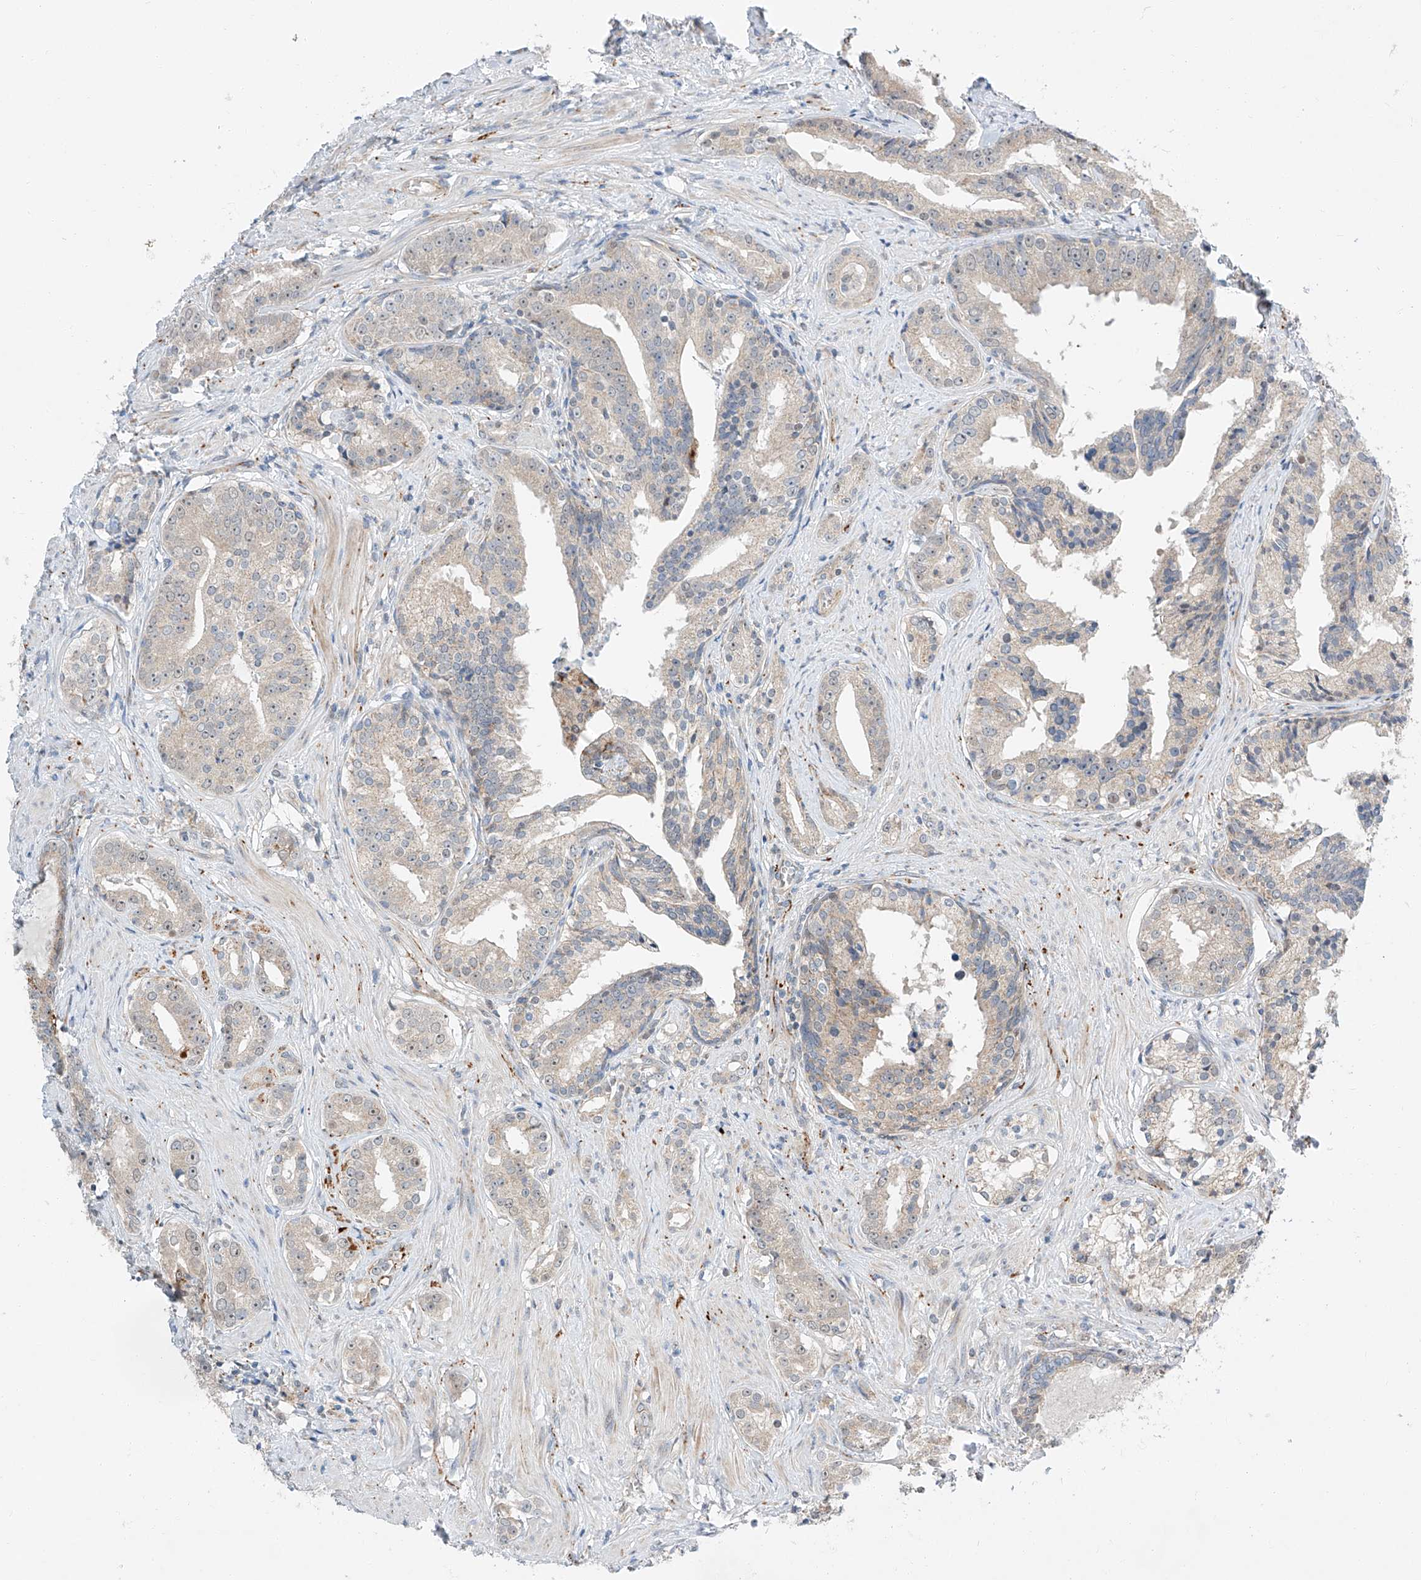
{"staining": {"intensity": "weak", "quantity": "25%-75%", "location": "cytoplasmic/membranous"}, "tissue": "prostate cancer", "cell_type": "Tumor cells", "image_type": "cancer", "snomed": [{"axis": "morphology", "description": "Adenocarcinoma, High grade"}, {"axis": "topography", "description": "Prostate"}], "caption": "Prostate cancer (adenocarcinoma (high-grade)) was stained to show a protein in brown. There is low levels of weak cytoplasmic/membranous positivity in approximately 25%-75% of tumor cells.", "gene": "CLDND1", "patient": {"sex": "male", "age": 58}}